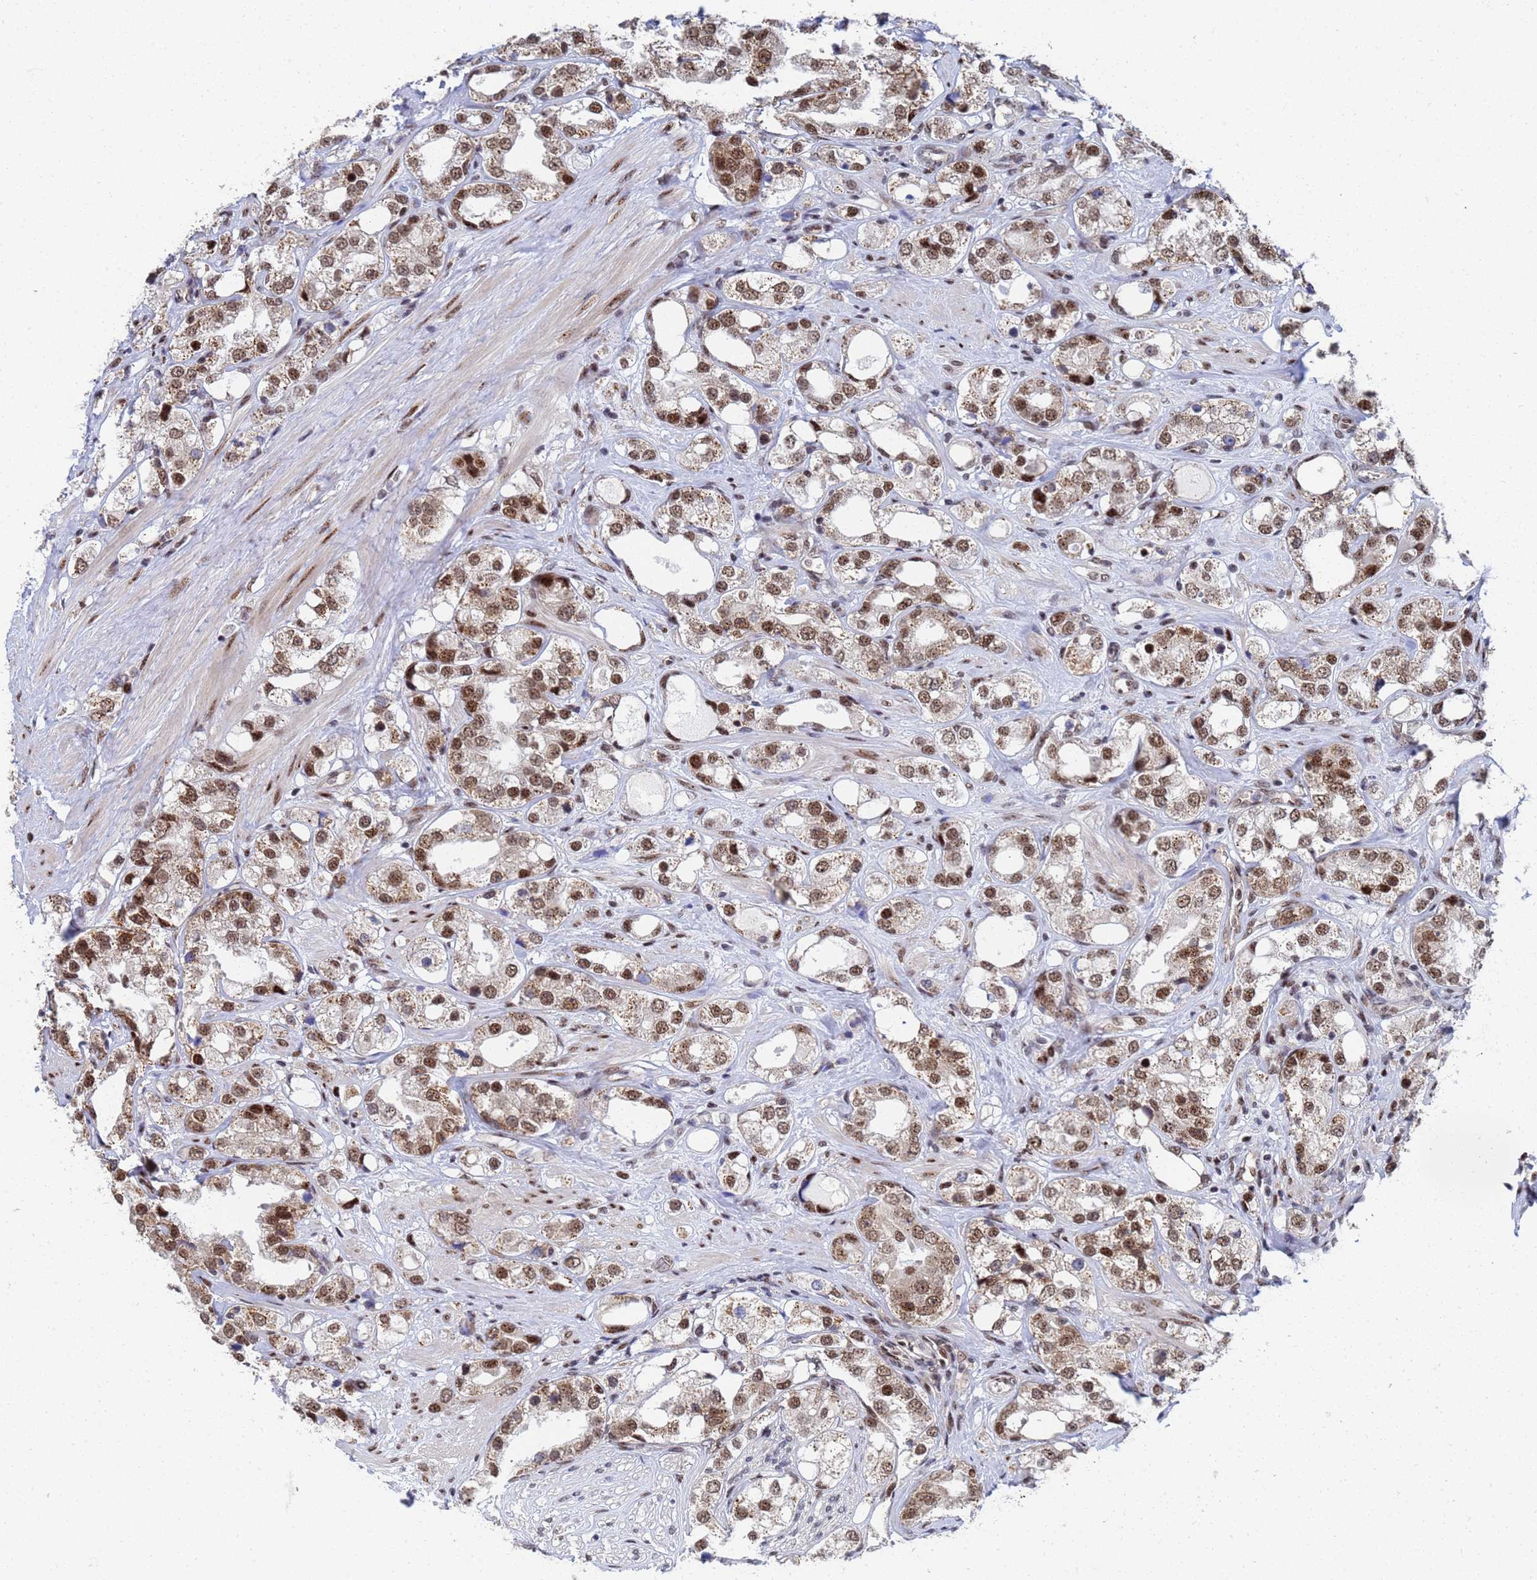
{"staining": {"intensity": "moderate", "quantity": ">75%", "location": "nuclear"}, "tissue": "prostate cancer", "cell_type": "Tumor cells", "image_type": "cancer", "snomed": [{"axis": "morphology", "description": "Adenocarcinoma, NOS"}, {"axis": "topography", "description": "Prostate"}], "caption": "Immunohistochemistry (IHC) (DAB (3,3'-diaminobenzidine)) staining of human prostate cancer exhibits moderate nuclear protein staining in approximately >75% of tumor cells.", "gene": "AP5Z1", "patient": {"sex": "male", "age": 79}}